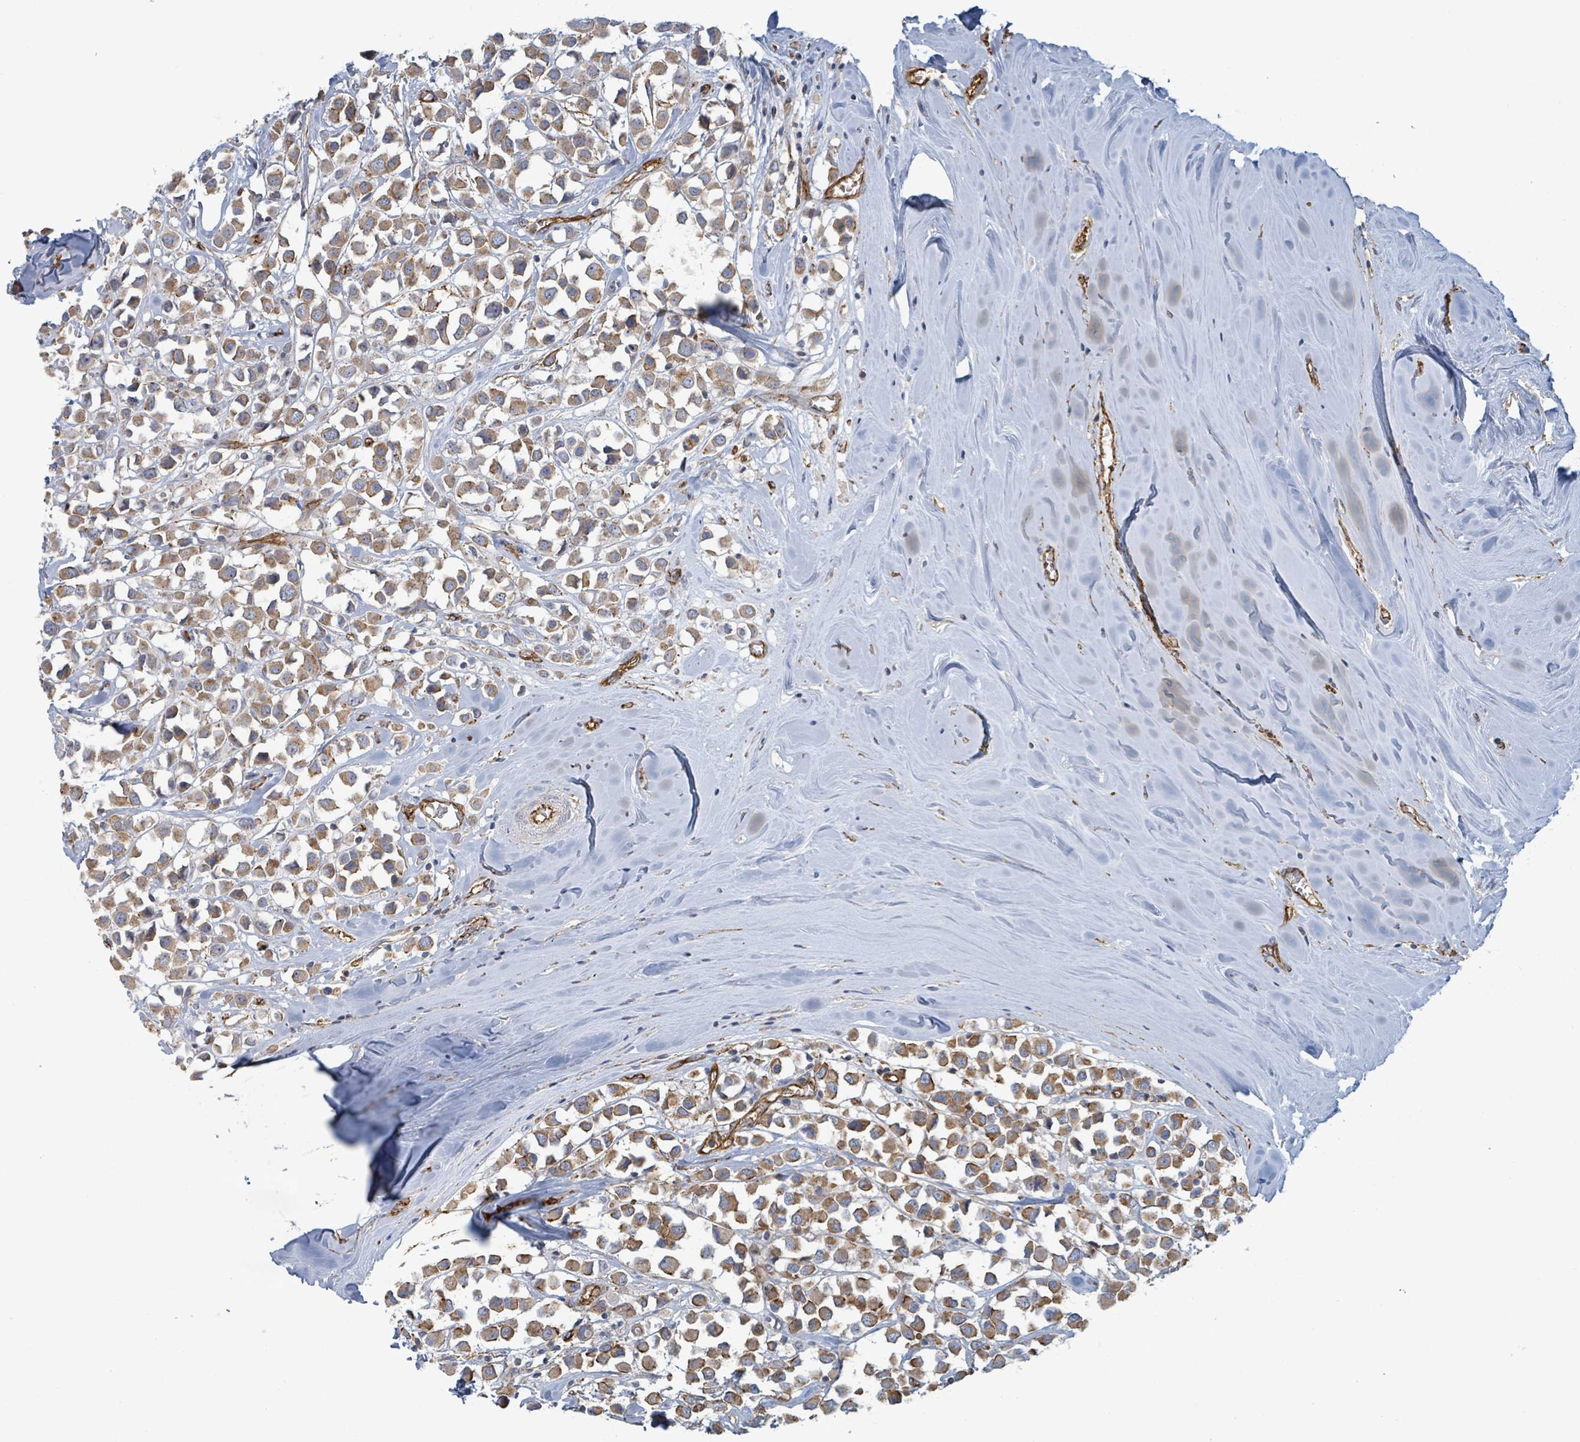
{"staining": {"intensity": "moderate", "quantity": ">75%", "location": "cytoplasmic/membranous"}, "tissue": "breast cancer", "cell_type": "Tumor cells", "image_type": "cancer", "snomed": [{"axis": "morphology", "description": "Duct carcinoma"}, {"axis": "topography", "description": "Breast"}], "caption": "Protein analysis of breast intraductal carcinoma tissue reveals moderate cytoplasmic/membranous staining in about >75% of tumor cells.", "gene": "LDOC1", "patient": {"sex": "female", "age": 61}}